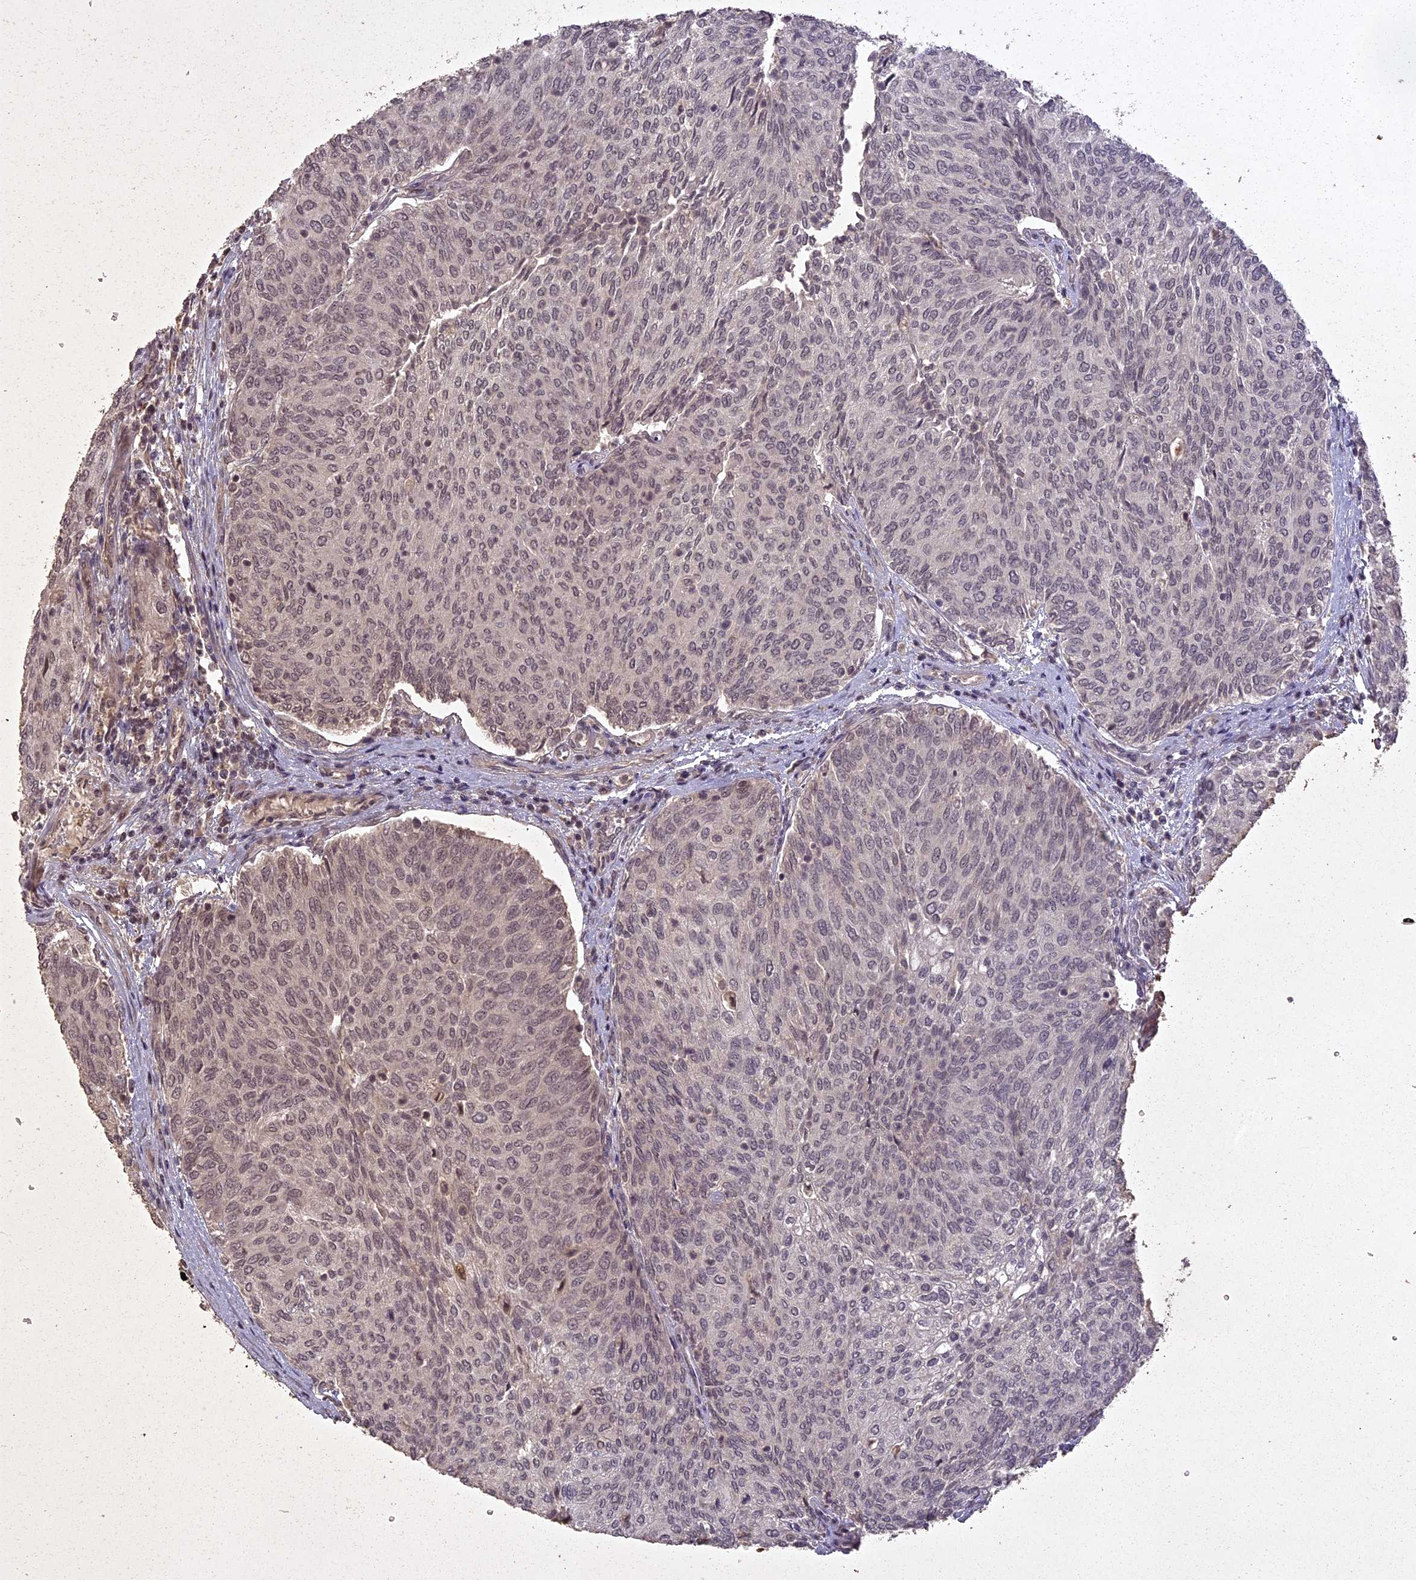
{"staining": {"intensity": "weak", "quantity": "25%-75%", "location": "nuclear"}, "tissue": "urothelial cancer", "cell_type": "Tumor cells", "image_type": "cancer", "snomed": [{"axis": "morphology", "description": "Urothelial carcinoma, High grade"}, {"axis": "topography", "description": "Urinary bladder"}], "caption": "Weak nuclear expression for a protein is seen in about 25%-75% of tumor cells of urothelial cancer using immunohistochemistry (IHC).", "gene": "LIN37", "patient": {"sex": "female", "age": 79}}